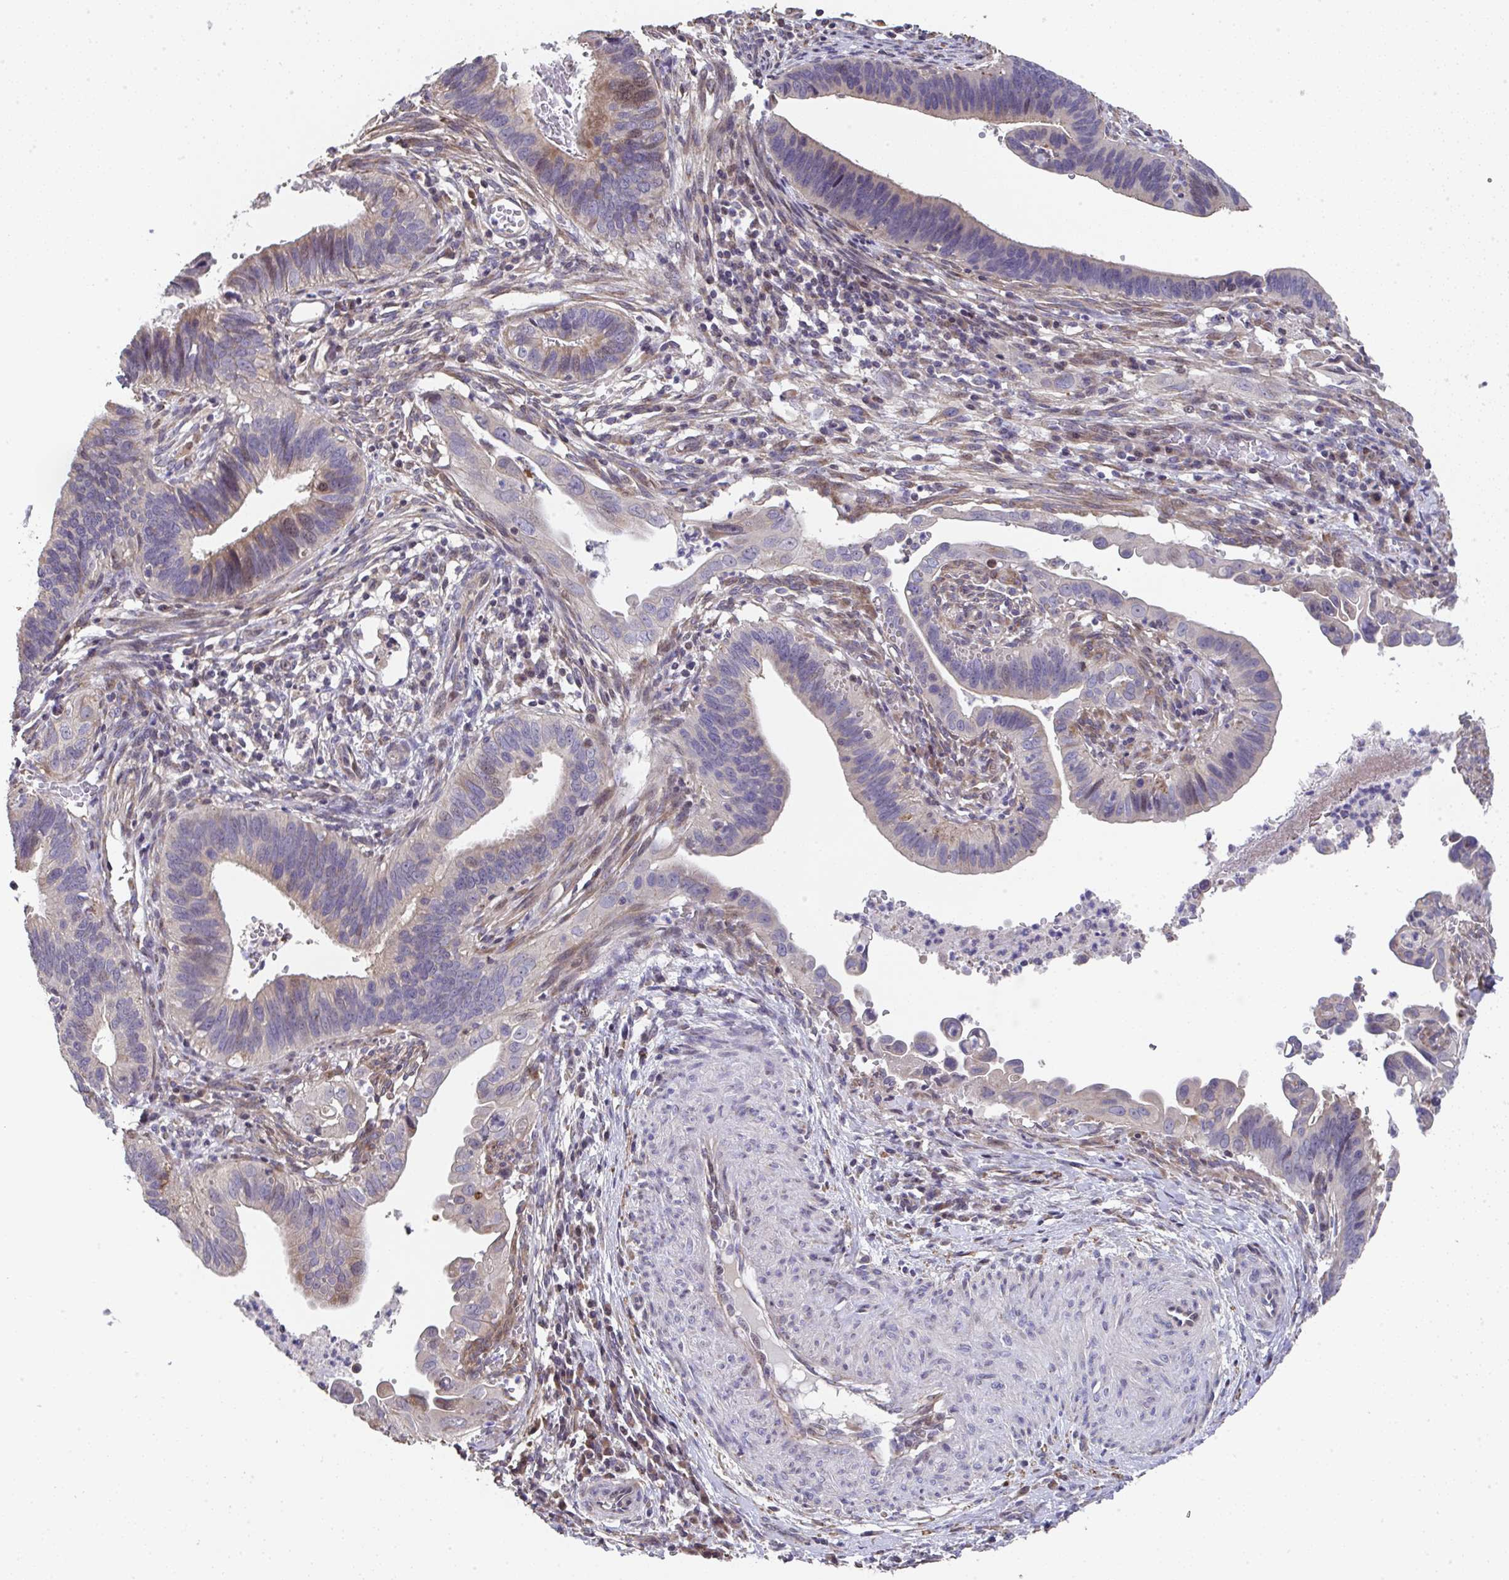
{"staining": {"intensity": "weak", "quantity": "<25%", "location": "nuclear"}, "tissue": "cervical cancer", "cell_type": "Tumor cells", "image_type": "cancer", "snomed": [{"axis": "morphology", "description": "Adenocarcinoma, NOS"}, {"axis": "topography", "description": "Cervix"}], "caption": "Tumor cells show no significant positivity in adenocarcinoma (cervical). (DAB IHC, high magnification).", "gene": "RUNDC3B", "patient": {"sex": "female", "age": 42}}